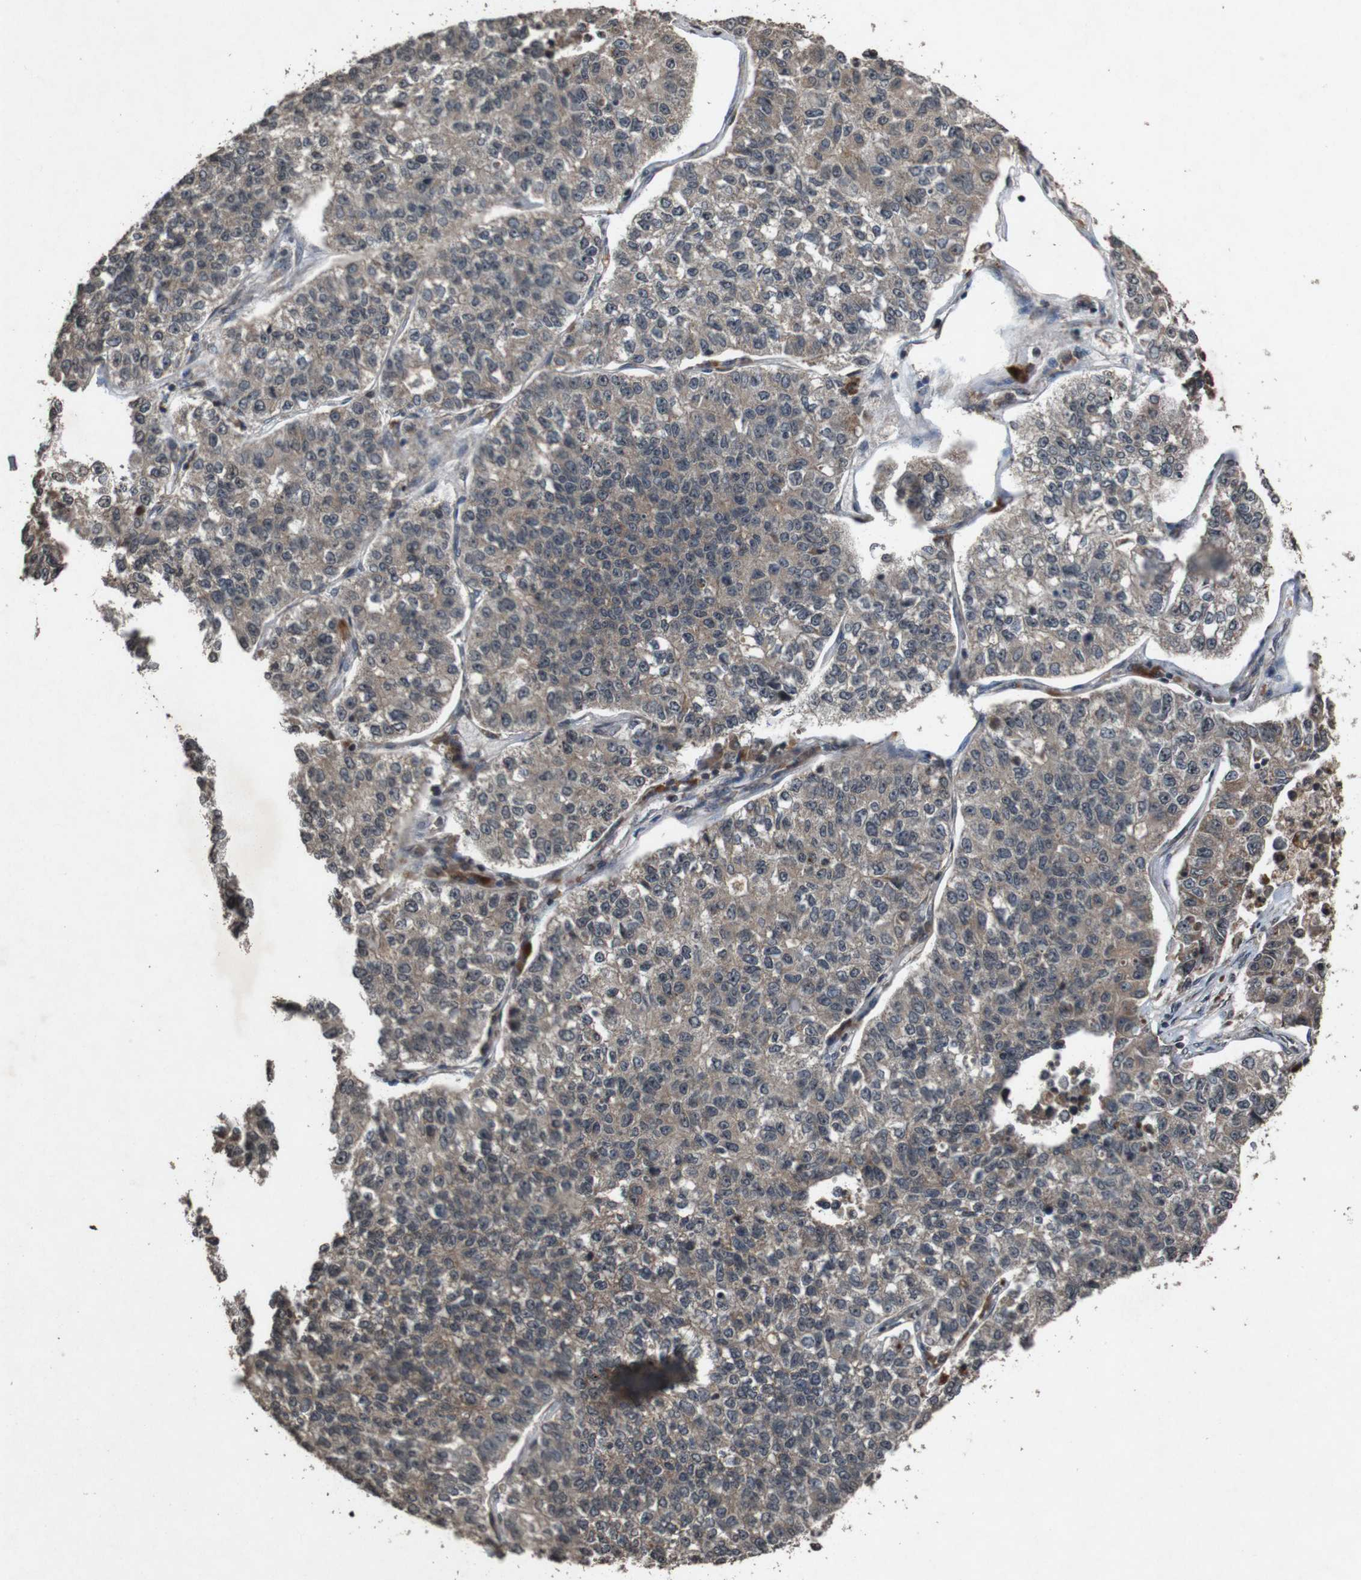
{"staining": {"intensity": "weak", "quantity": ">75%", "location": "cytoplasmic/membranous"}, "tissue": "lung cancer", "cell_type": "Tumor cells", "image_type": "cancer", "snomed": [{"axis": "morphology", "description": "Adenocarcinoma, NOS"}, {"axis": "topography", "description": "Lung"}], "caption": "Protein staining exhibits weak cytoplasmic/membranous staining in approximately >75% of tumor cells in adenocarcinoma (lung). Nuclei are stained in blue.", "gene": "SORL1", "patient": {"sex": "male", "age": 49}}